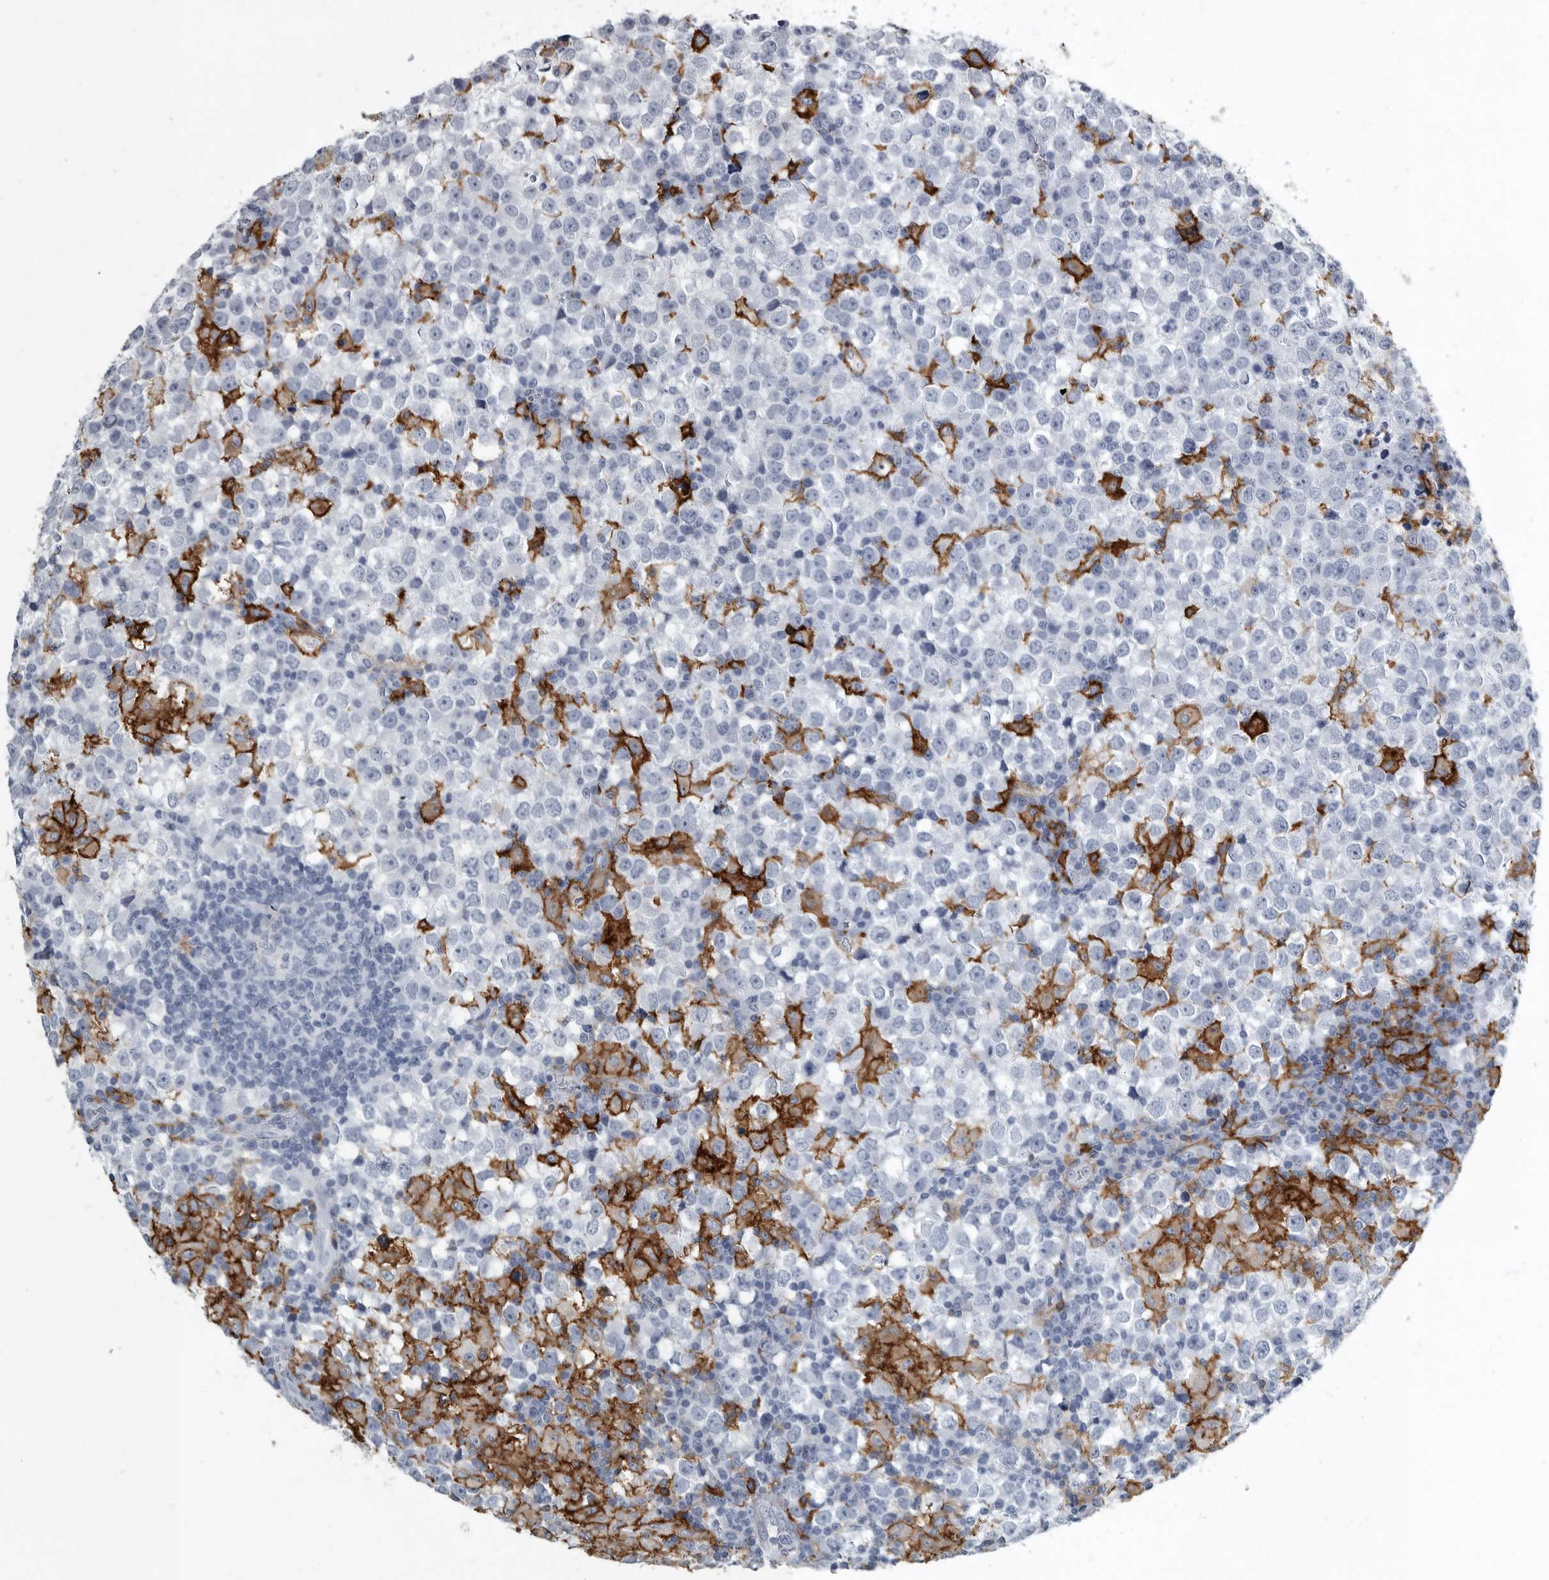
{"staining": {"intensity": "negative", "quantity": "none", "location": "none"}, "tissue": "testis cancer", "cell_type": "Tumor cells", "image_type": "cancer", "snomed": [{"axis": "morphology", "description": "Seminoma, NOS"}, {"axis": "topography", "description": "Testis"}], "caption": "Tumor cells are negative for brown protein staining in testis seminoma.", "gene": "FCER1G", "patient": {"sex": "male", "age": 65}}